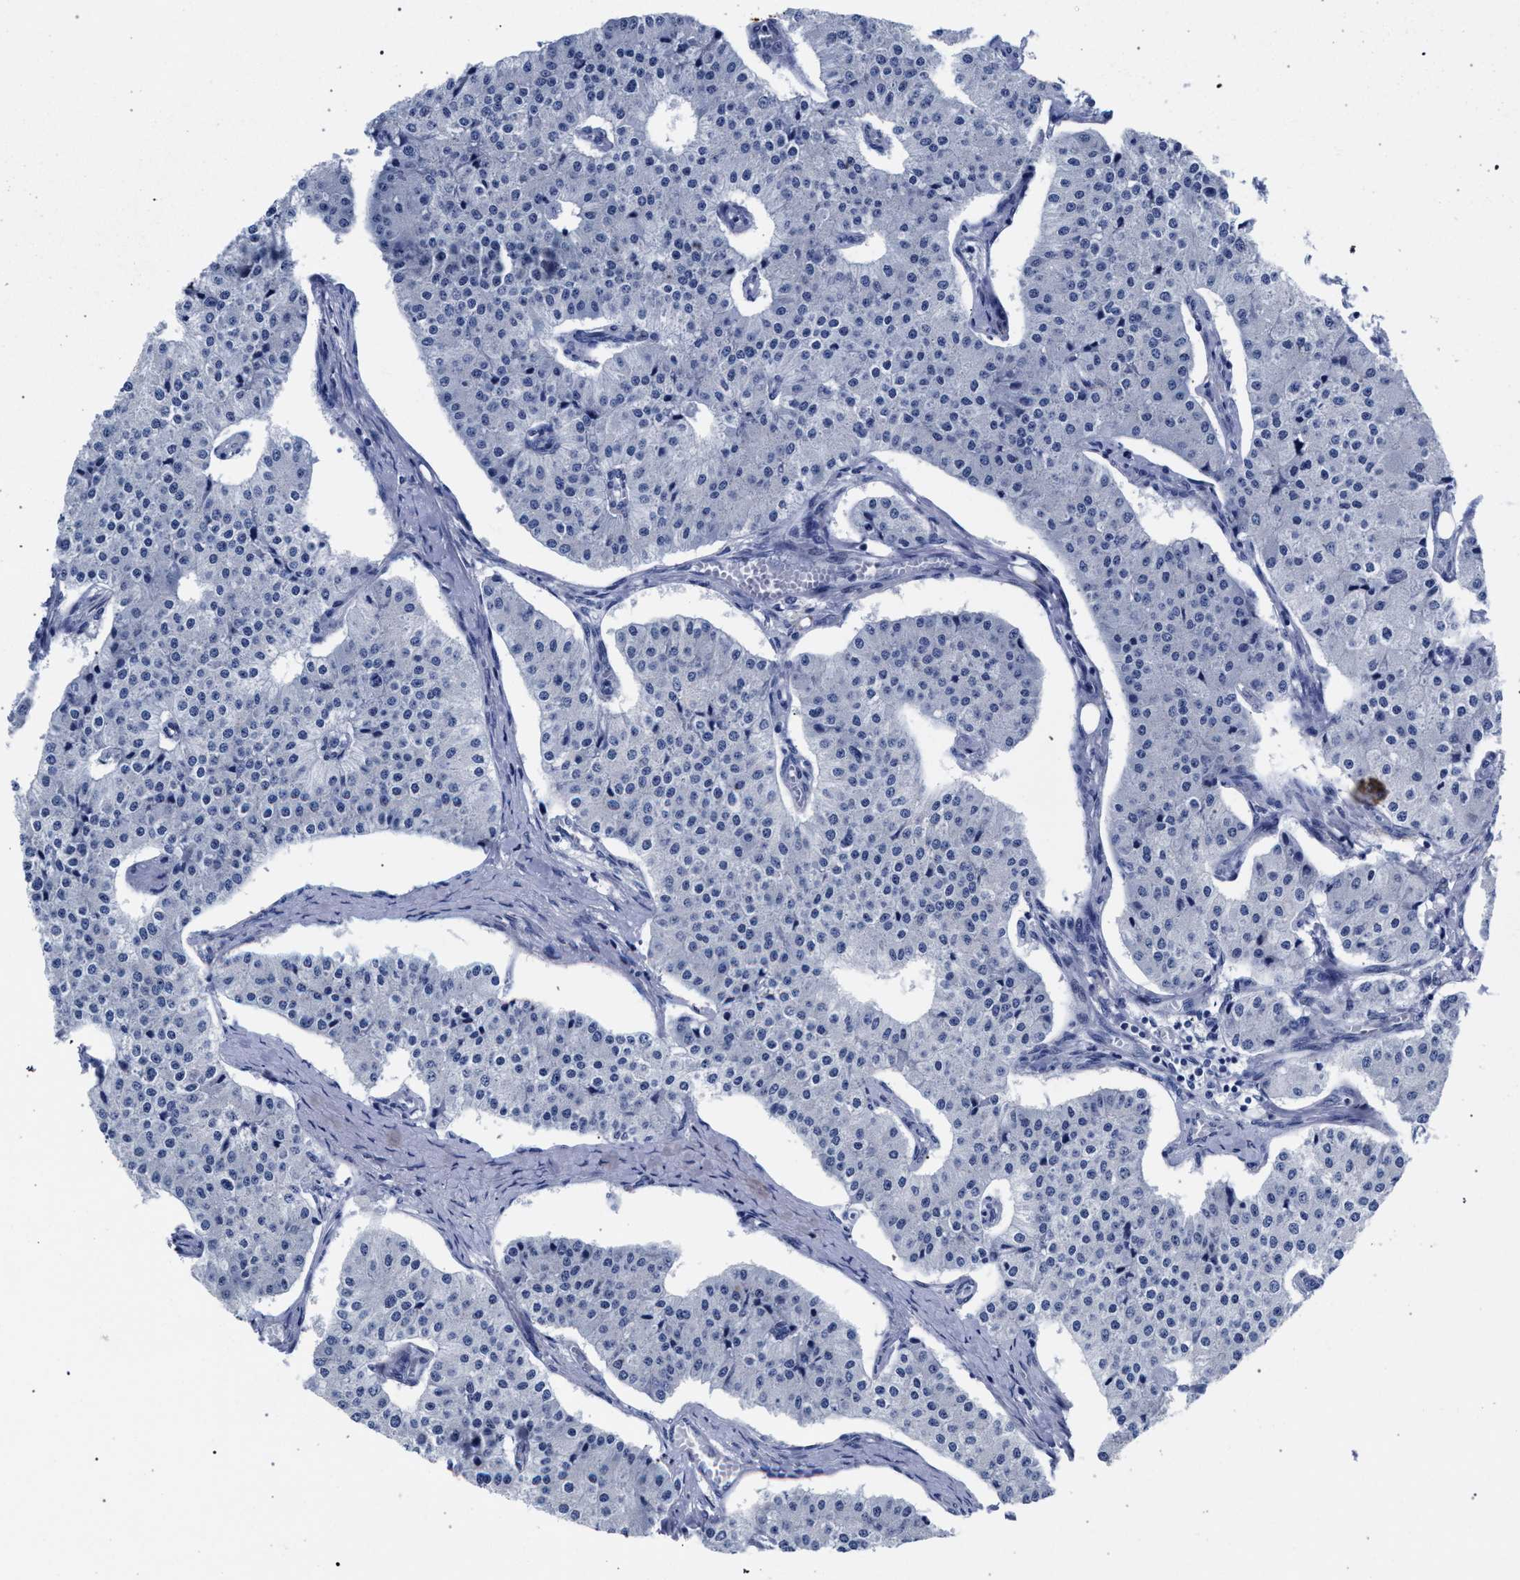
{"staining": {"intensity": "negative", "quantity": "none", "location": "none"}, "tissue": "carcinoid", "cell_type": "Tumor cells", "image_type": "cancer", "snomed": [{"axis": "morphology", "description": "Carcinoid, malignant, NOS"}, {"axis": "topography", "description": "Colon"}], "caption": "High magnification brightfield microscopy of carcinoid stained with DAB (3,3'-diaminobenzidine) (brown) and counterstained with hematoxylin (blue): tumor cells show no significant expression.", "gene": "AKAP4", "patient": {"sex": "female", "age": 52}}